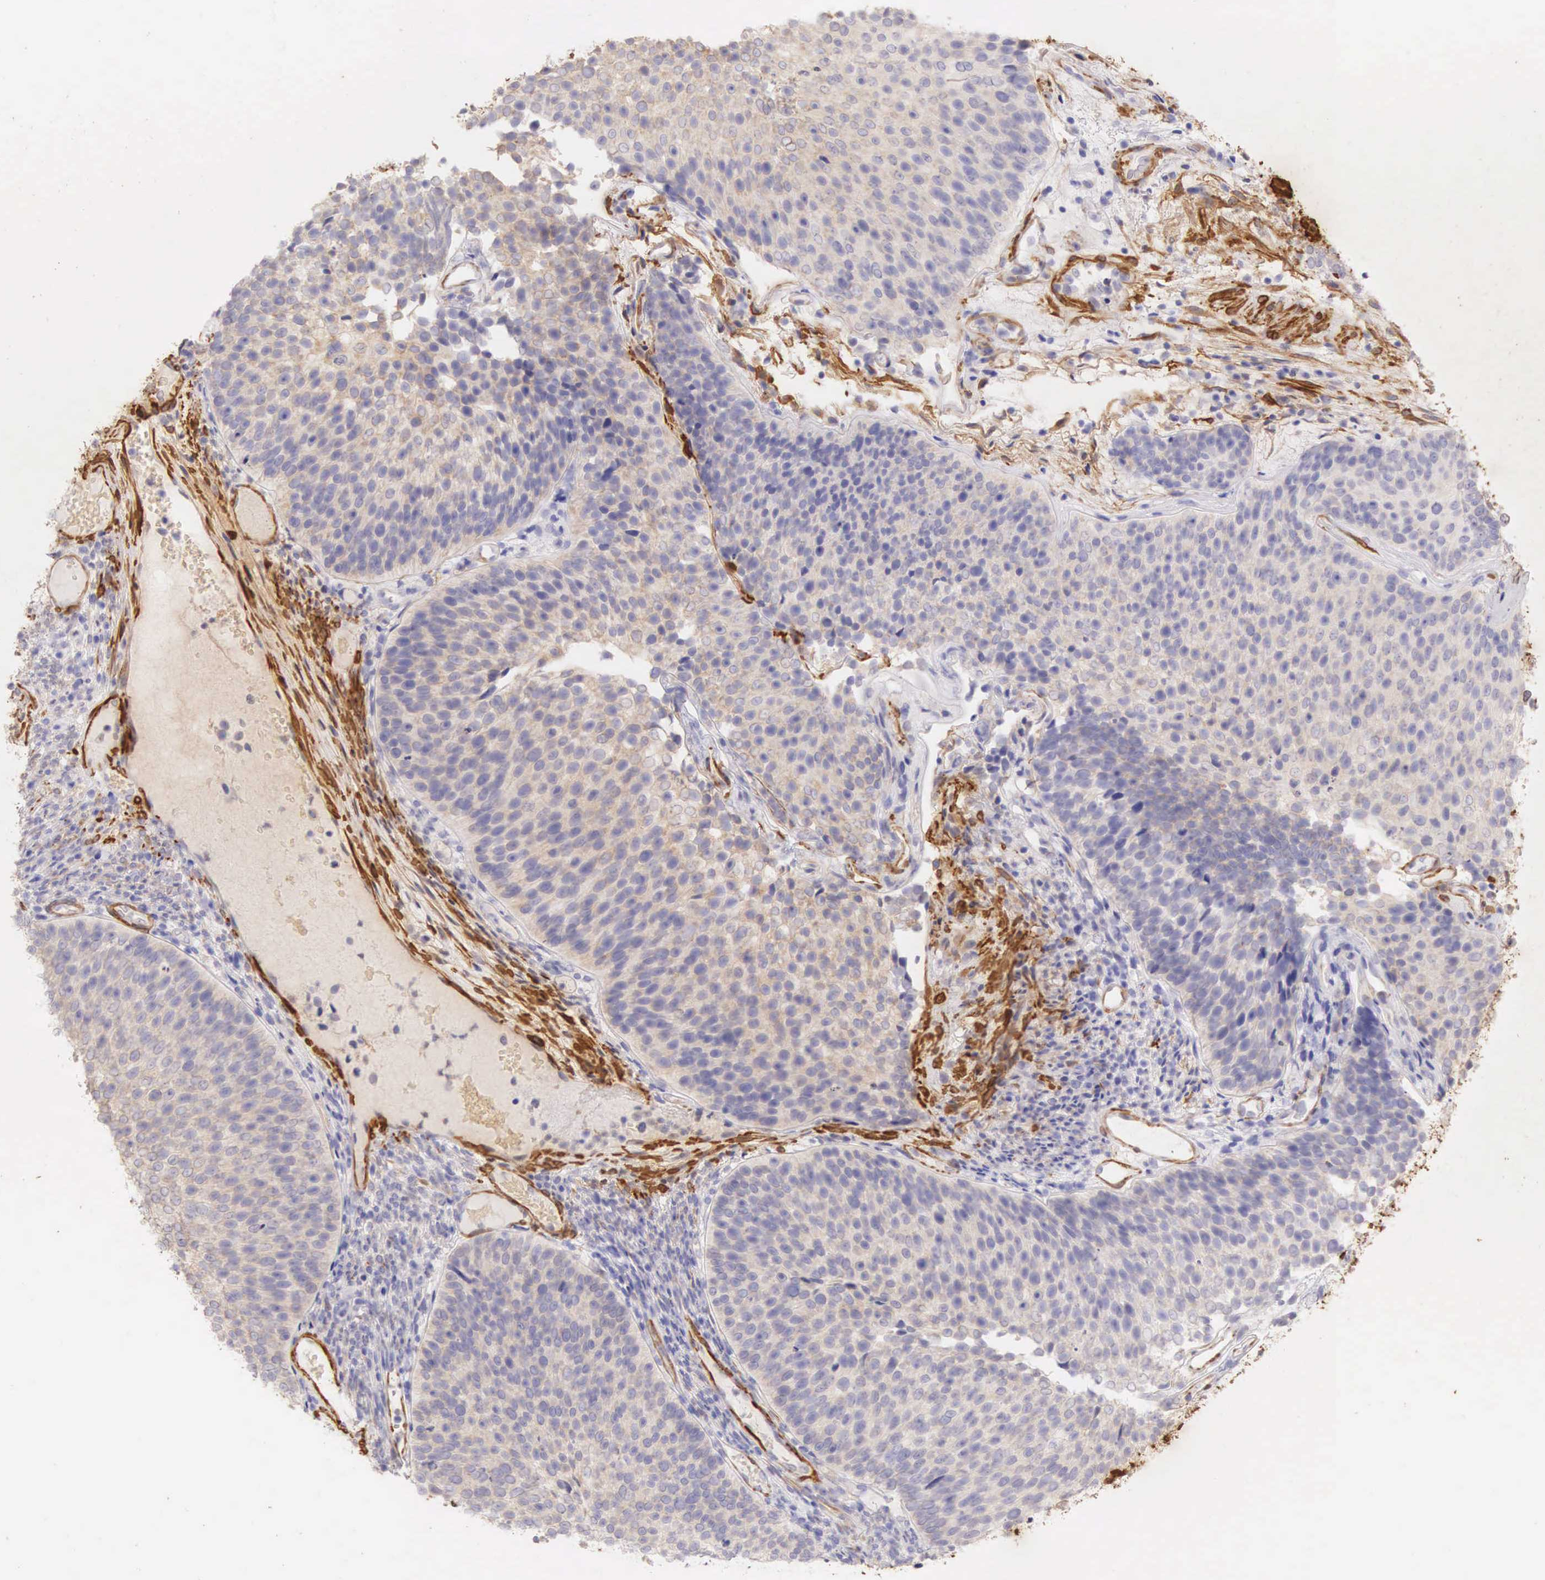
{"staining": {"intensity": "weak", "quantity": "<25%", "location": "cytoplasmic/membranous"}, "tissue": "urothelial cancer", "cell_type": "Tumor cells", "image_type": "cancer", "snomed": [{"axis": "morphology", "description": "Urothelial carcinoma, Low grade"}, {"axis": "topography", "description": "Urinary bladder"}], "caption": "This is a image of IHC staining of urothelial cancer, which shows no expression in tumor cells.", "gene": "CNN1", "patient": {"sex": "male", "age": 85}}